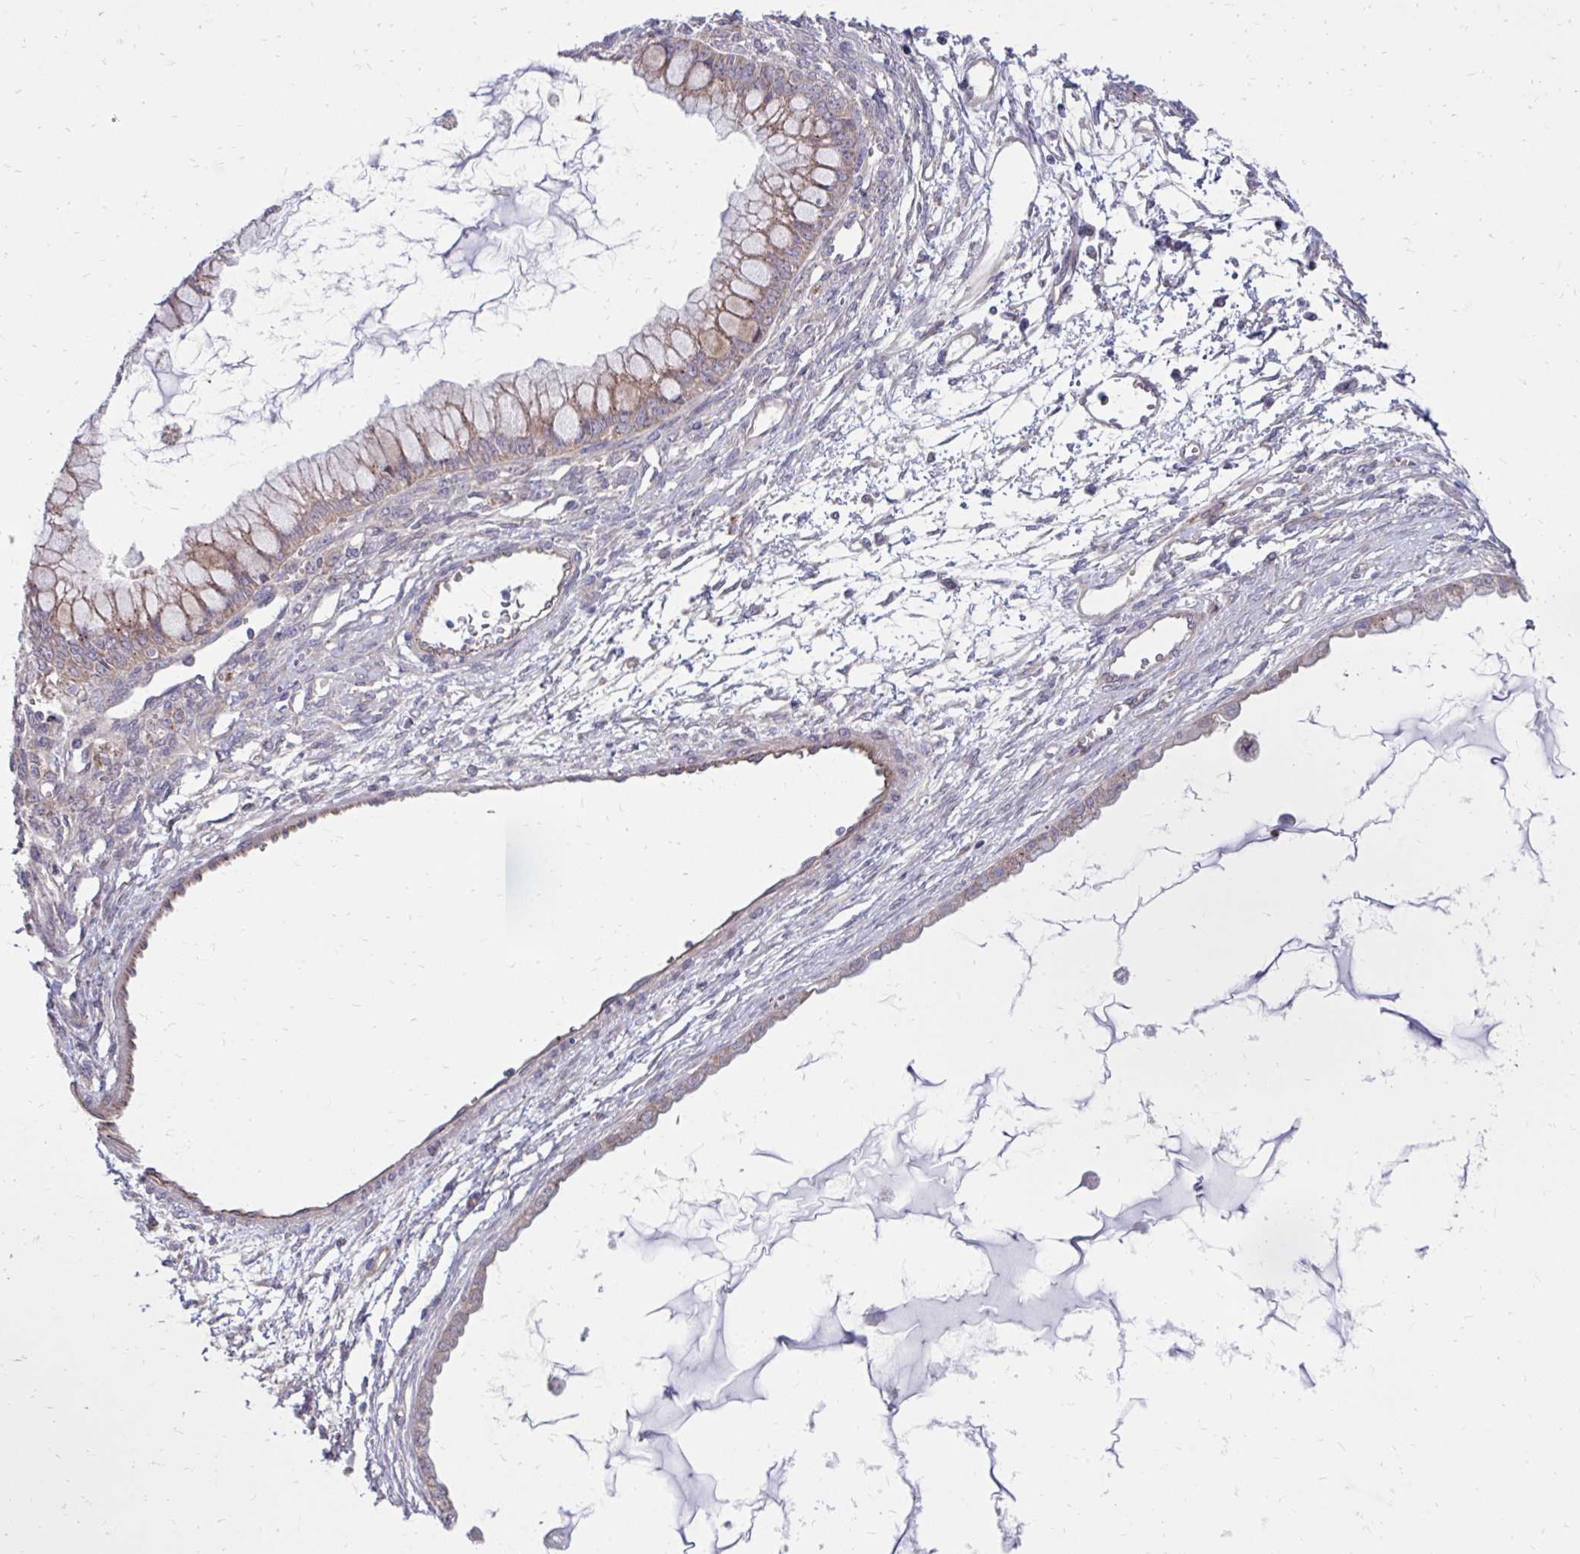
{"staining": {"intensity": "weak", "quantity": ">75%", "location": "cytoplasmic/membranous"}, "tissue": "ovarian cancer", "cell_type": "Tumor cells", "image_type": "cancer", "snomed": [{"axis": "morphology", "description": "Cystadenocarcinoma, mucinous, NOS"}, {"axis": "topography", "description": "Ovary"}], "caption": "Weak cytoplasmic/membranous staining is present in about >75% of tumor cells in ovarian mucinous cystadenocarcinoma. Nuclei are stained in blue.", "gene": "ITPR2", "patient": {"sex": "female", "age": 34}}